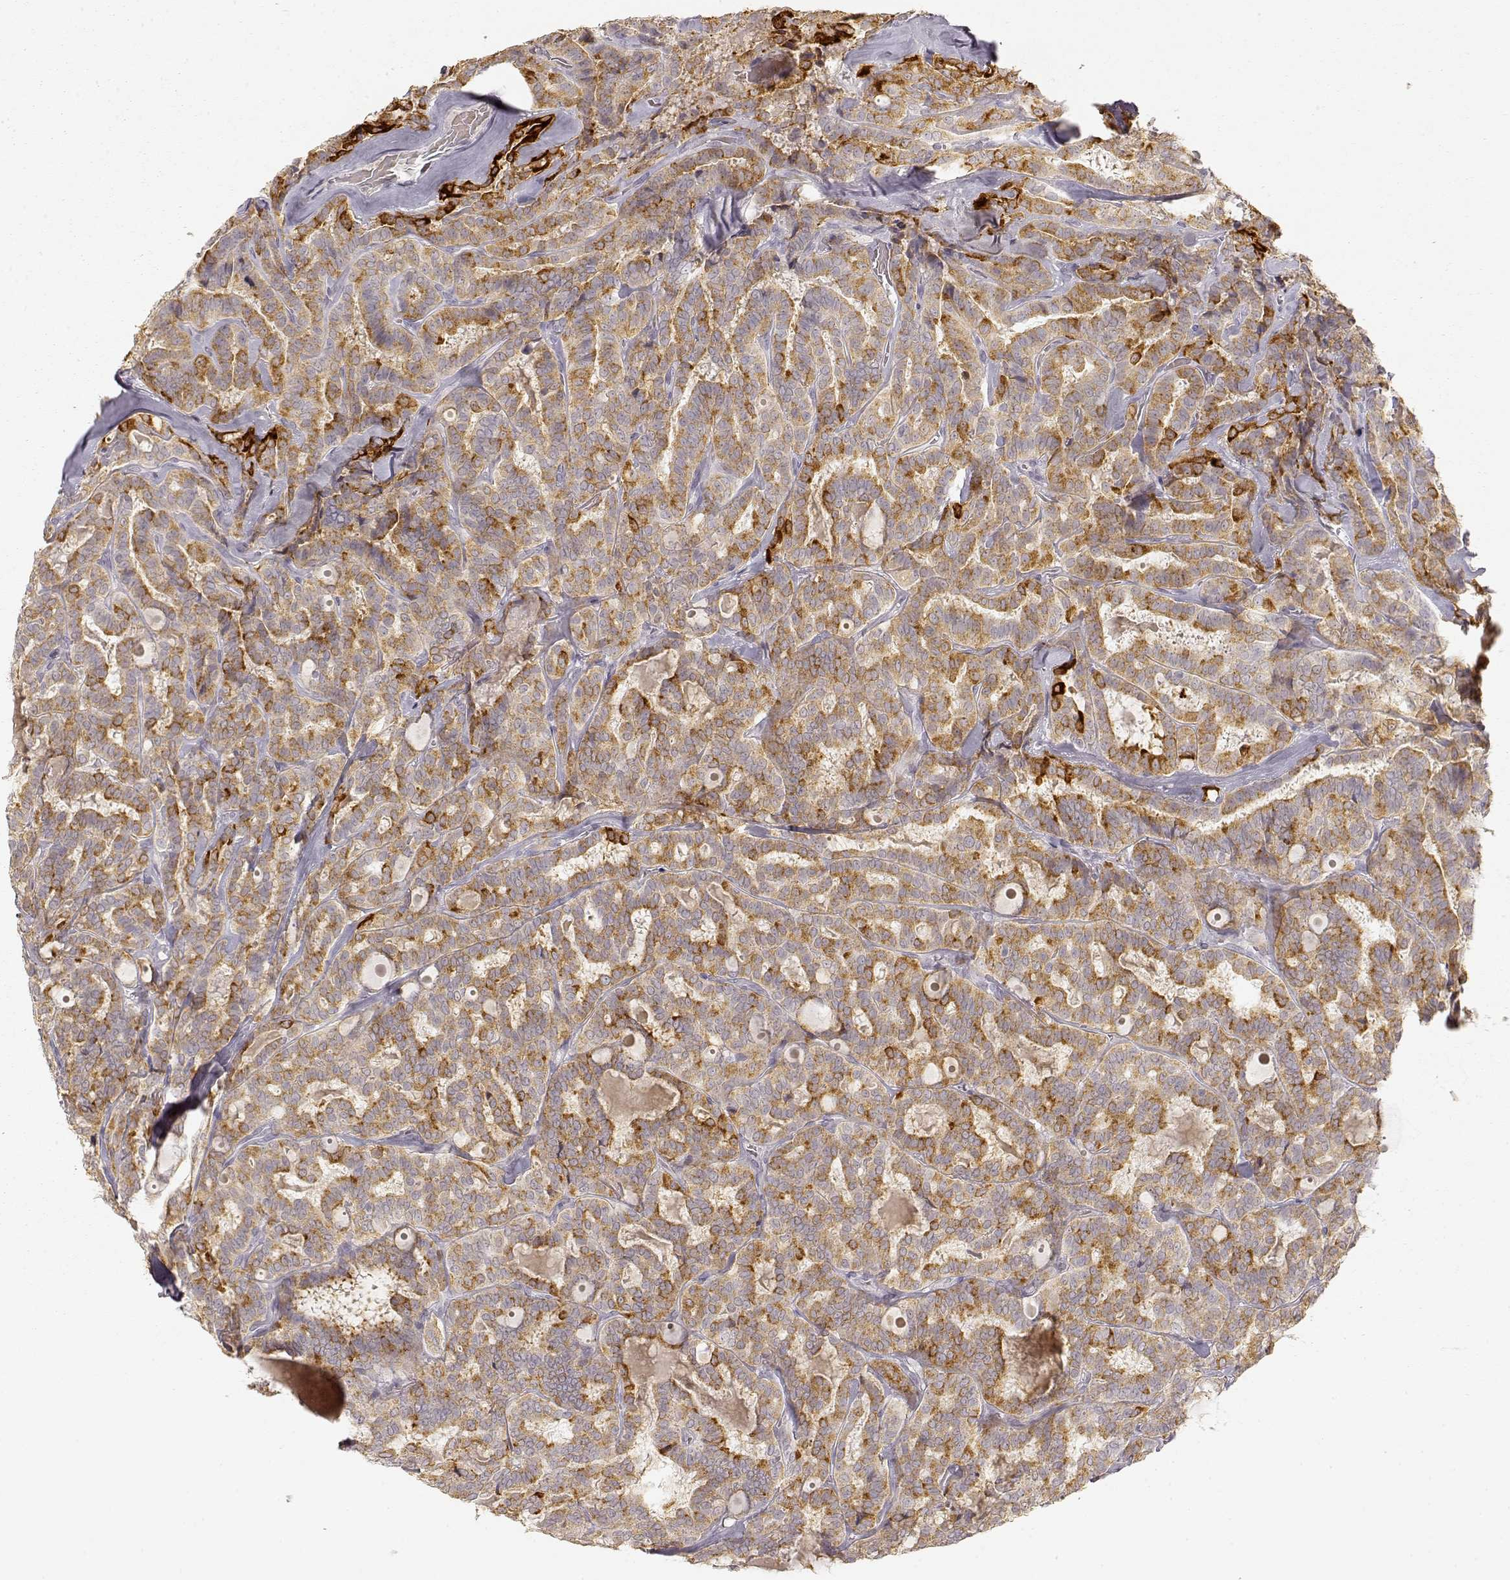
{"staining": {"intensity": "moderate", "quantity": ">75%", "location": "cytoplasmic/membranous"}, "tissue": "thyroid cancer", "cell_type": "Tumor cells", "image_type": "cancer", "snomed": [{"axis": "morphology", "description": "Papillary adenocarcinoma, NOS"}, {"axis": "topography", "description": "Thyroid gland"}], "caption": "Immunohistochemistry (IHC) micrograph of human thyroid cancer (papillary adenocarcinoma) stained for a protein (brown), which shows medium levels of moderate cytoplasmic/membranous positivity in approximately >75% of tumor cells.", "gene": "LAMC2", "patient": {"sex": "female", "age": 39}}